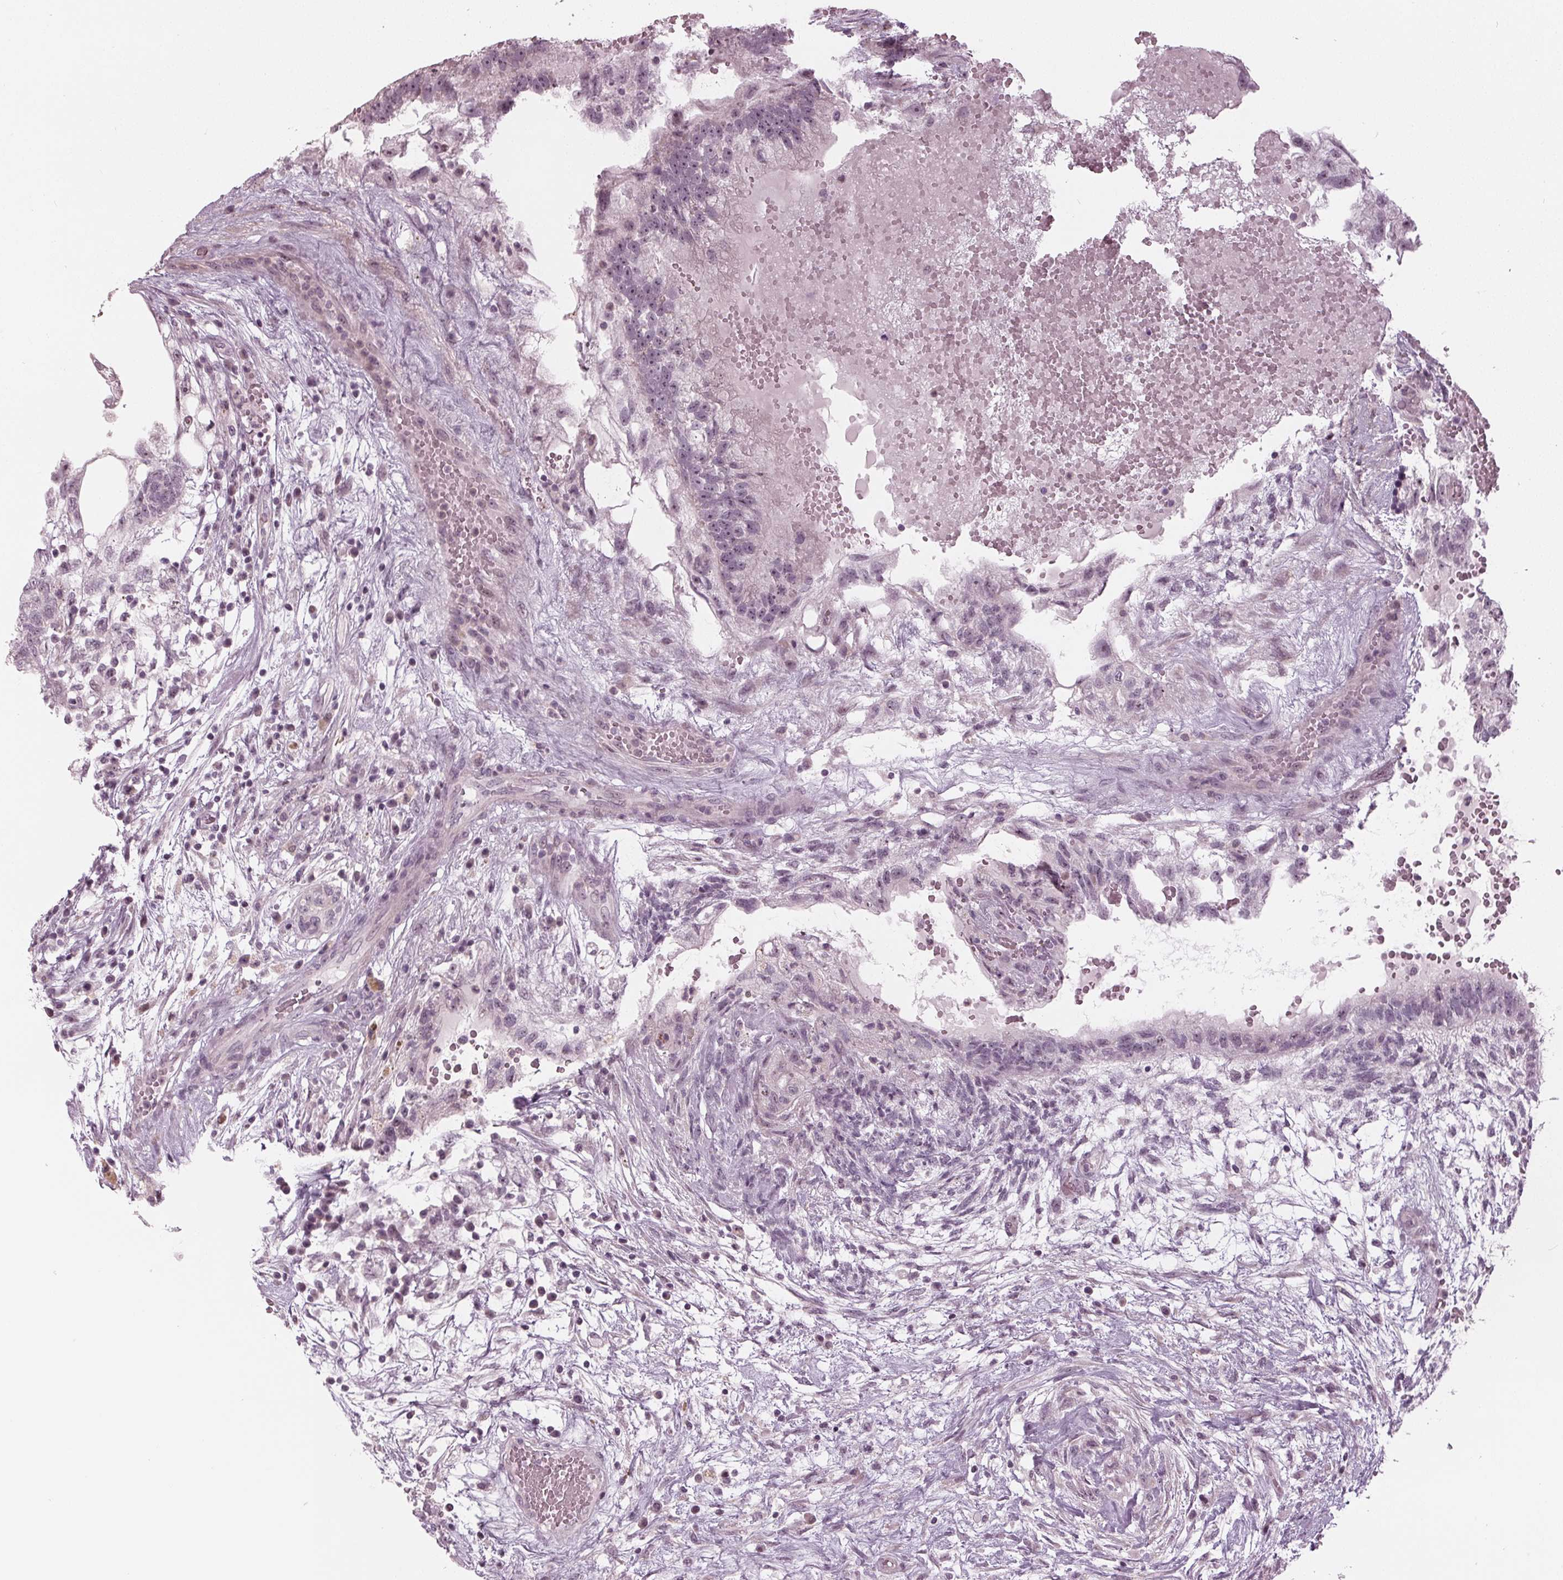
{"staining": {"intensity": "negative", "quantity": "none", "location": "none"}, "tissue": "testis cancer", "cell_type": "Tumor cells", "image_type": "cancer", "snomed": [{"axis": "morphology", "description": "Normal tissue, NOS"}, {"axis": "morphology", "description": "Carcinoma, Embryonal, NOS"}, {"axis": "topography", "description": "Testis"}], "caption": "This is an immunohistochemistry (IHC) image of human testis cancer. There is no positivity in tumor cells.", "gene": "ADPRHL1", "patient": {"sex": "male", "age": 32}}